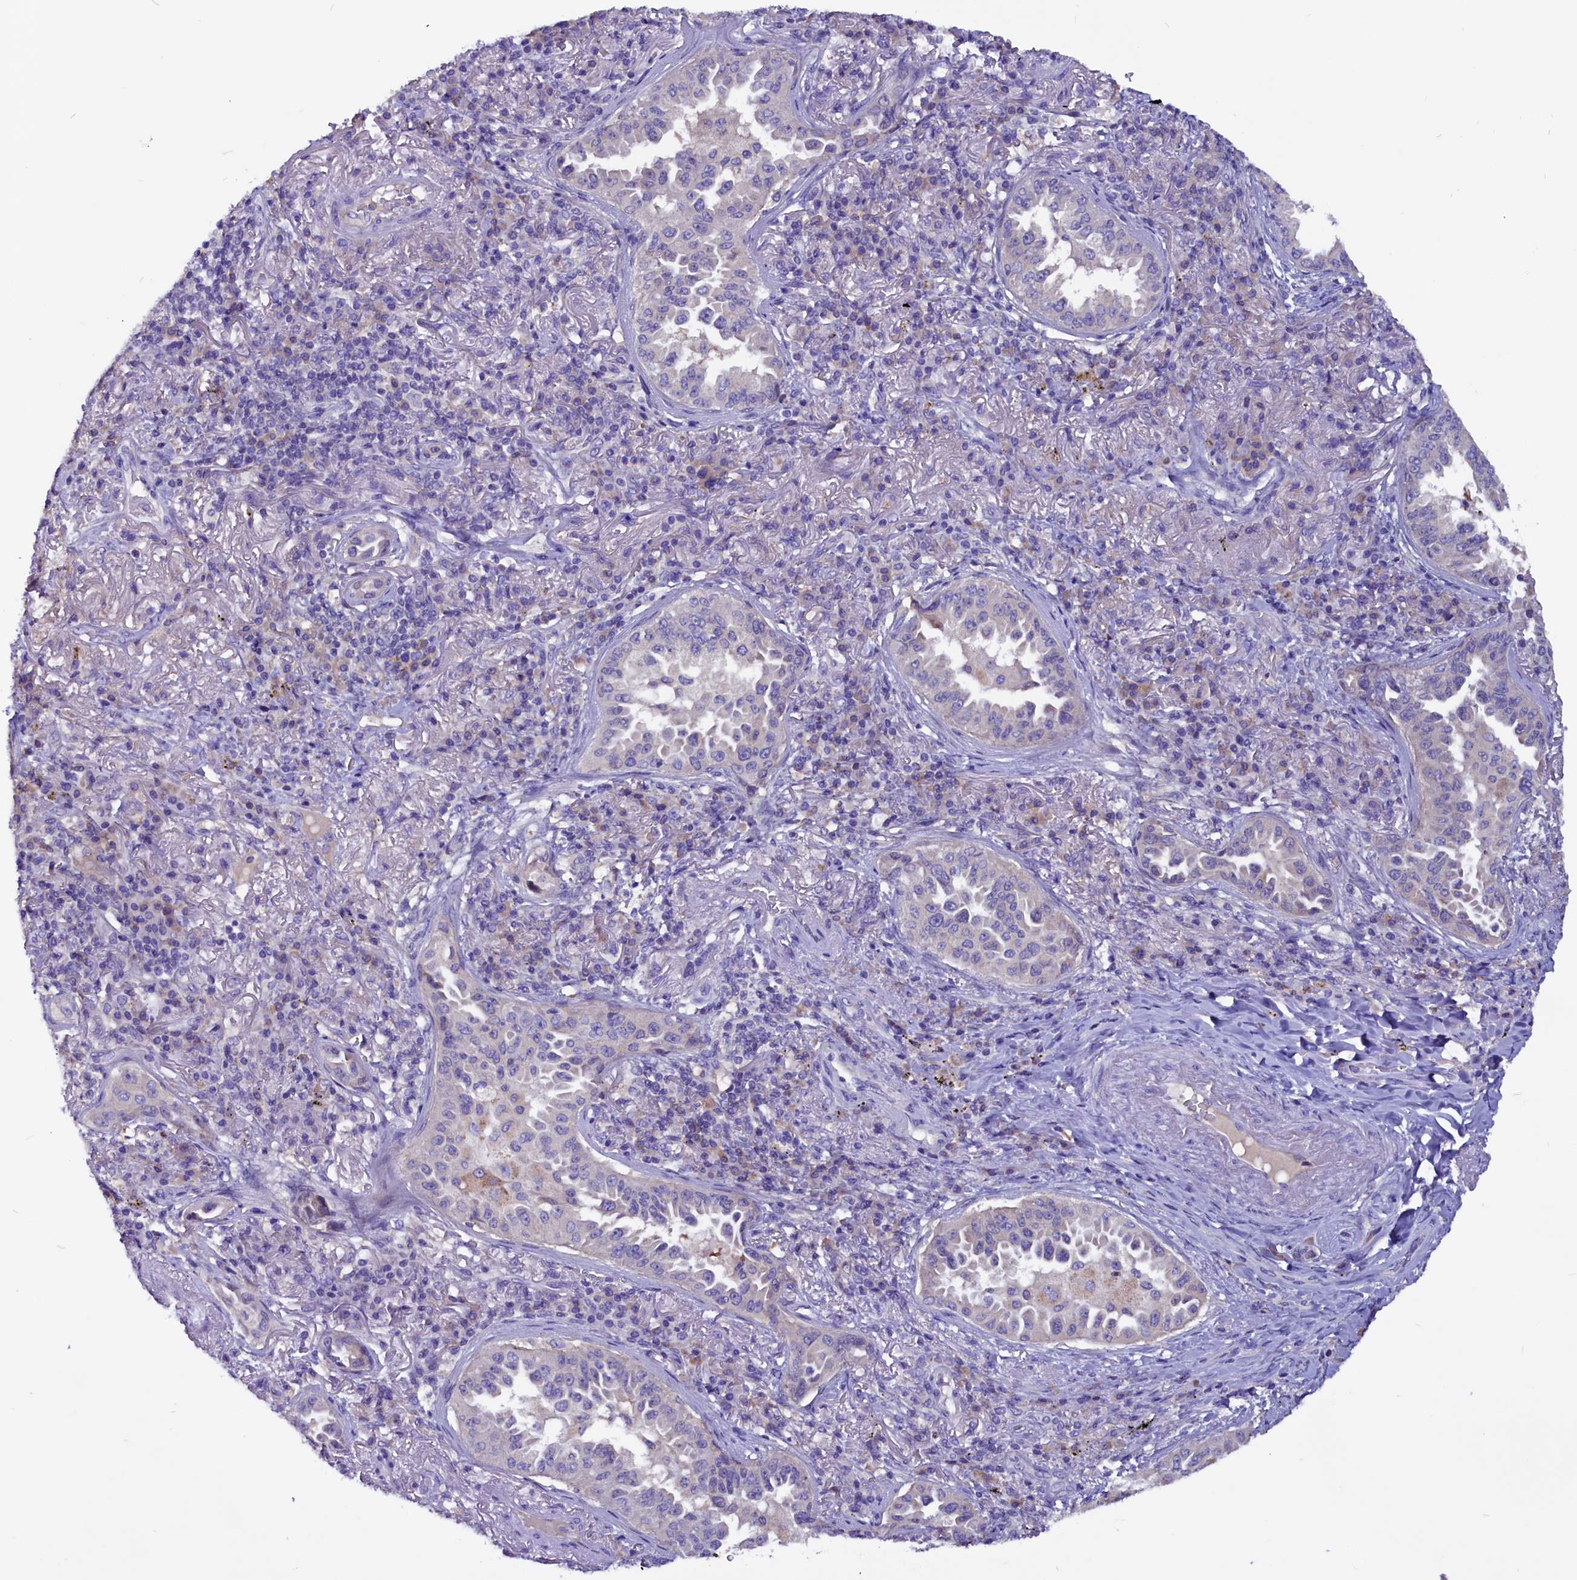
{"staining": {"intensity": "negative", "quantity": "none", "location": "none"}, "tissue": "lung cancer", "cell_type": "Tumor cells", "image_type": "cancer", "snomed": [{"axis": "morphology", "description": "Adenocarcinoma, NOS"}, {"axis": "topography", "description": "Lung"}], "caption": "High power microscopy photomicrograph of an immunohistochemistry micrograph of lung cancer (adenocarcinoma), revealing no significant staining in tumor cells.", "gene": "CCBE1", "patient": {"sex": "female", "age": 69}}